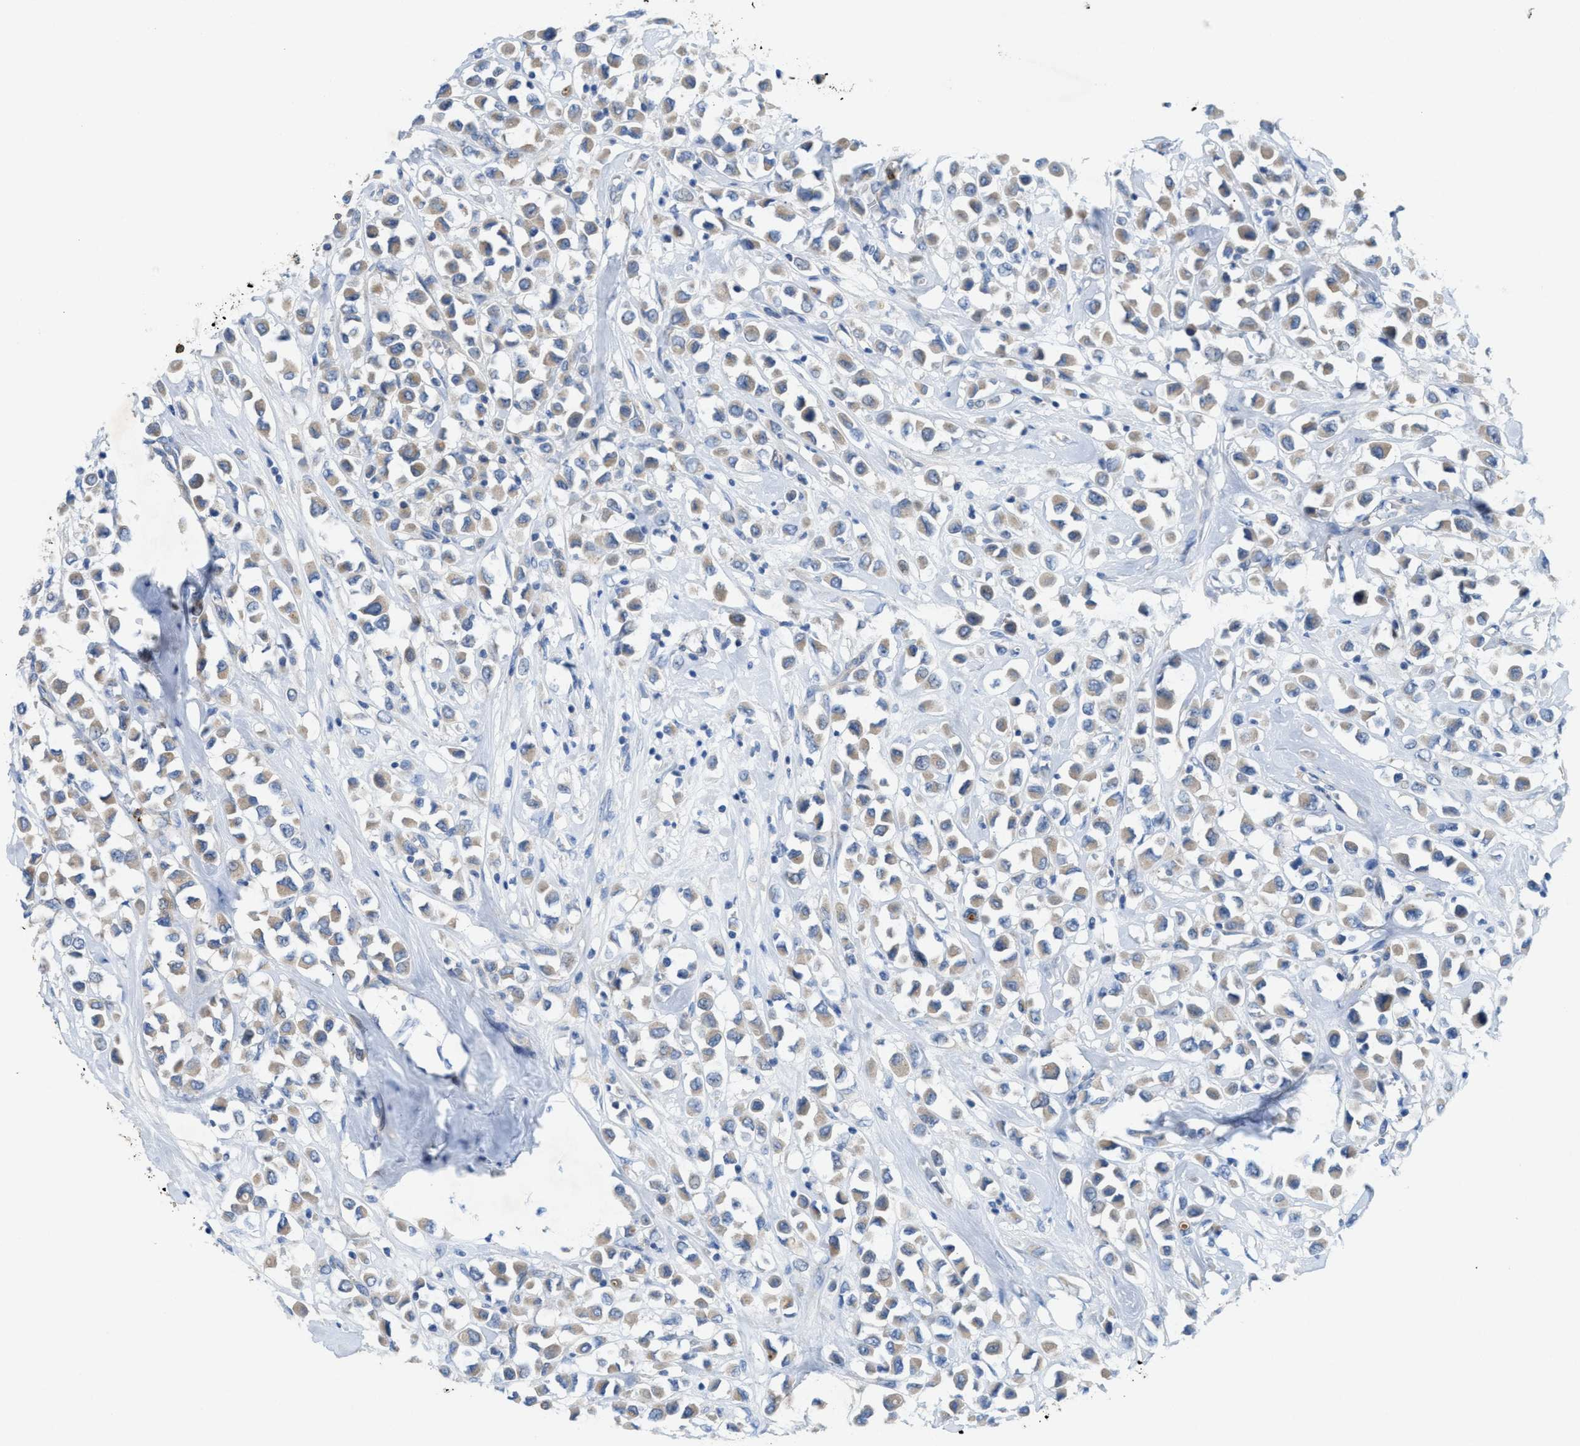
{"staining": {"intensity": "weak", "quantity": ">75%", "location": "cytoplasmic/membranous"}, "tissue": "breast cancer", "cell_type": "Tumor cells", "image_type": "cancer", "snomed": [{"axis": "morphology", "description": "Duct carcinoma"}, {"axis": "topography", "description": "Breast"}], "caption": "There is low levels of weak cytoplasmic/membranous positivity in tumor cells of invasive ductal carcinoma (breast), as demonstrated by immunohistochemical staining (brown color).", "gene": "CMTM1", "patient": {"sex": "female", "age": 61}}